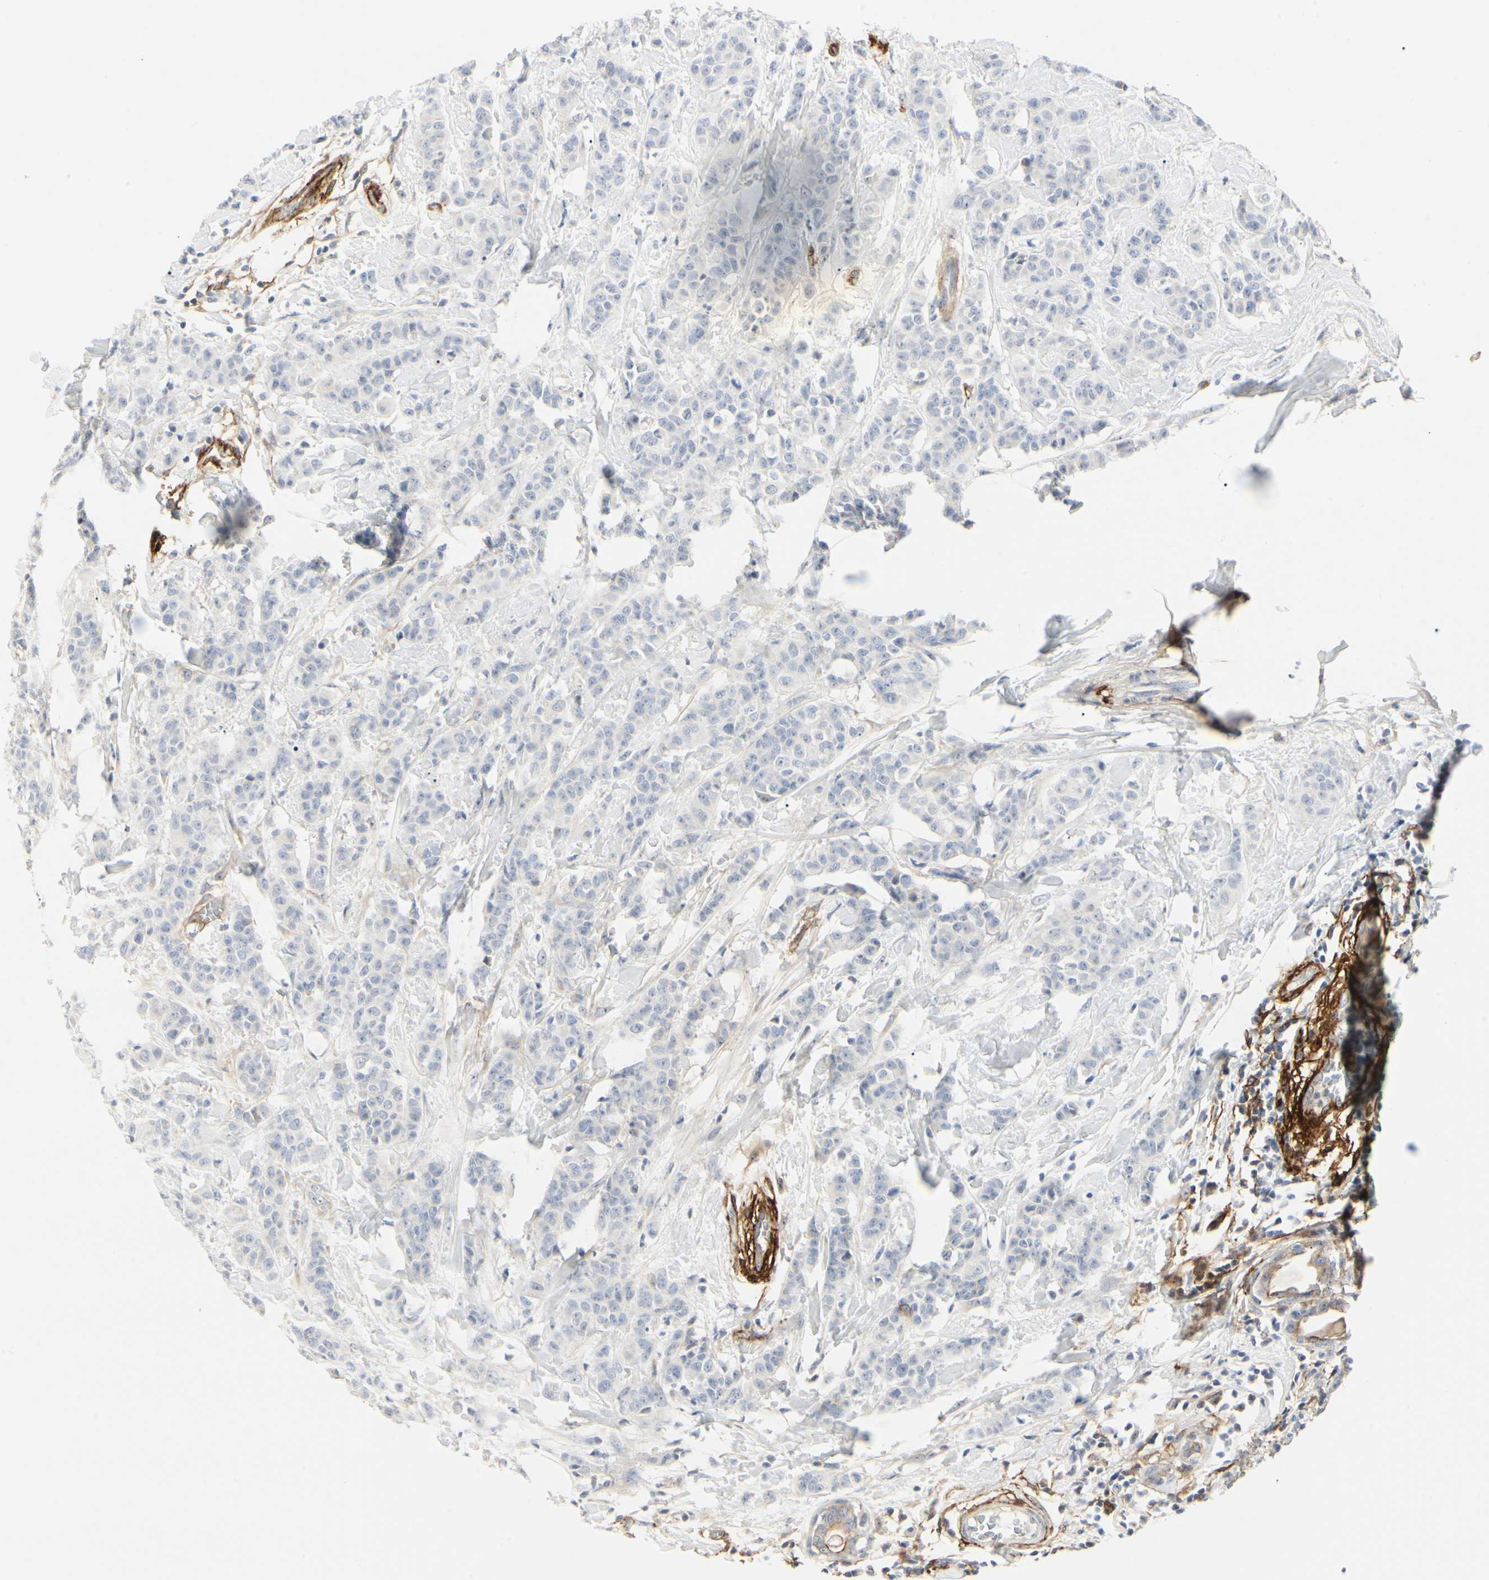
{"staining": {"intensity": "negative", "quantity": "none", "location": "none"}, "tissue": "breast cancer", "cell_type": "Tumor cells", "image_type": "cancer", "snomed": [{"axis": "morphology", "description": "Normal tissue, NOS"}, {"axis": "morphology", "description": "Duct carcinoma"}, {"axis": "topography", "description": "Breast"}], "caption": "DAB immunohistochemical staining of human breast cancer (intraductal carcinoma) displays no significant staining in tumor cells.", "gene": "GGT5", "patient": {"sex": "female", "age": 40}}